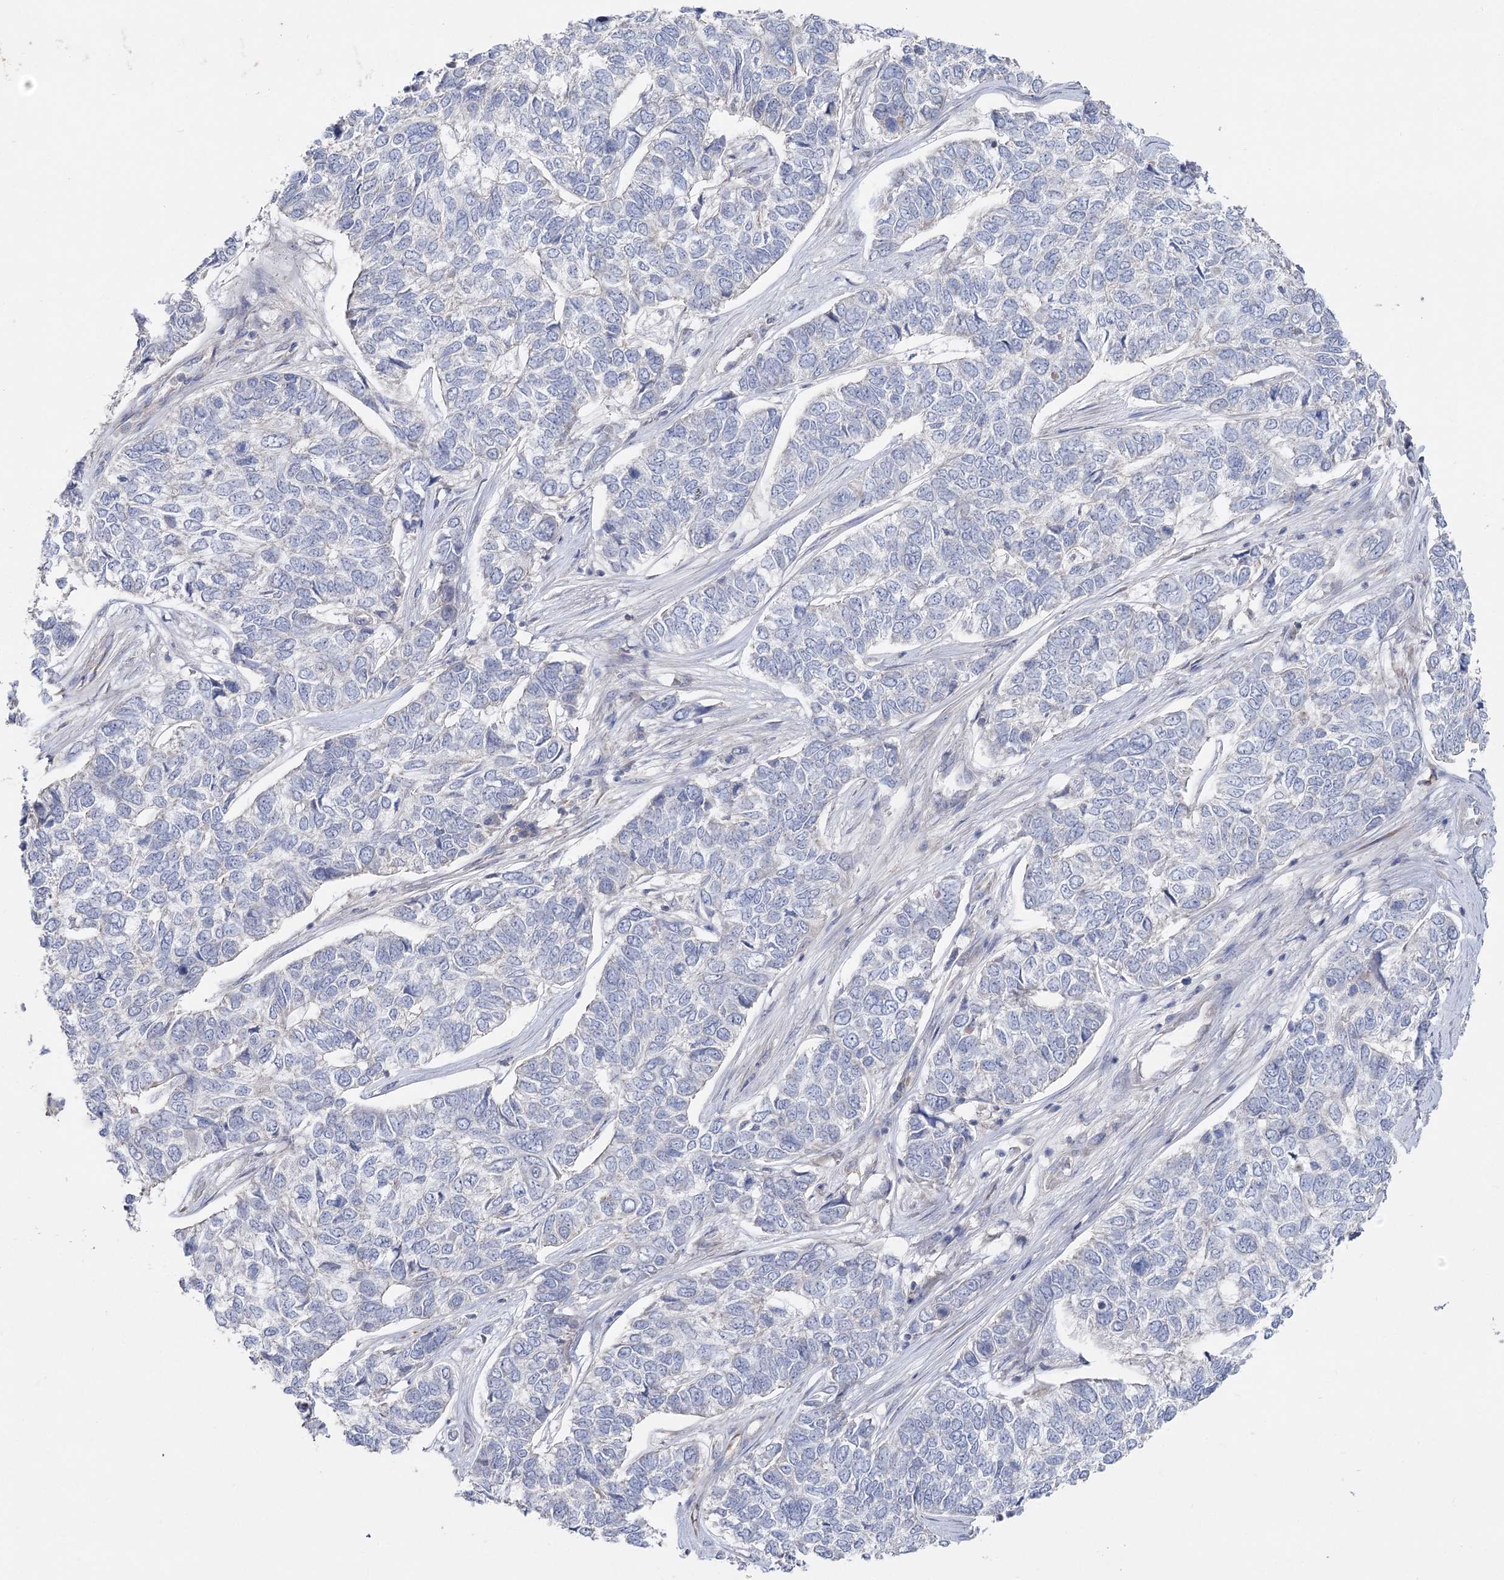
{"staining": {"intensity": "negative", "quantity": "none", "location": "none"}, "tissue": "skin cancer", "cell_type": "Tumor cells", "image_type": "cancer", "snomed": [{"axis": "morphology", "description": "Basal cell carcinoma"}, {"axis": "topography", "description": "Skin"}], "caption": "Immunohistochemical staining of skin basal cell carcinoma shows no significant expression in tumor cells.", "gene": "TMEM187", "patient": {"sex": "female", "age": 65}}